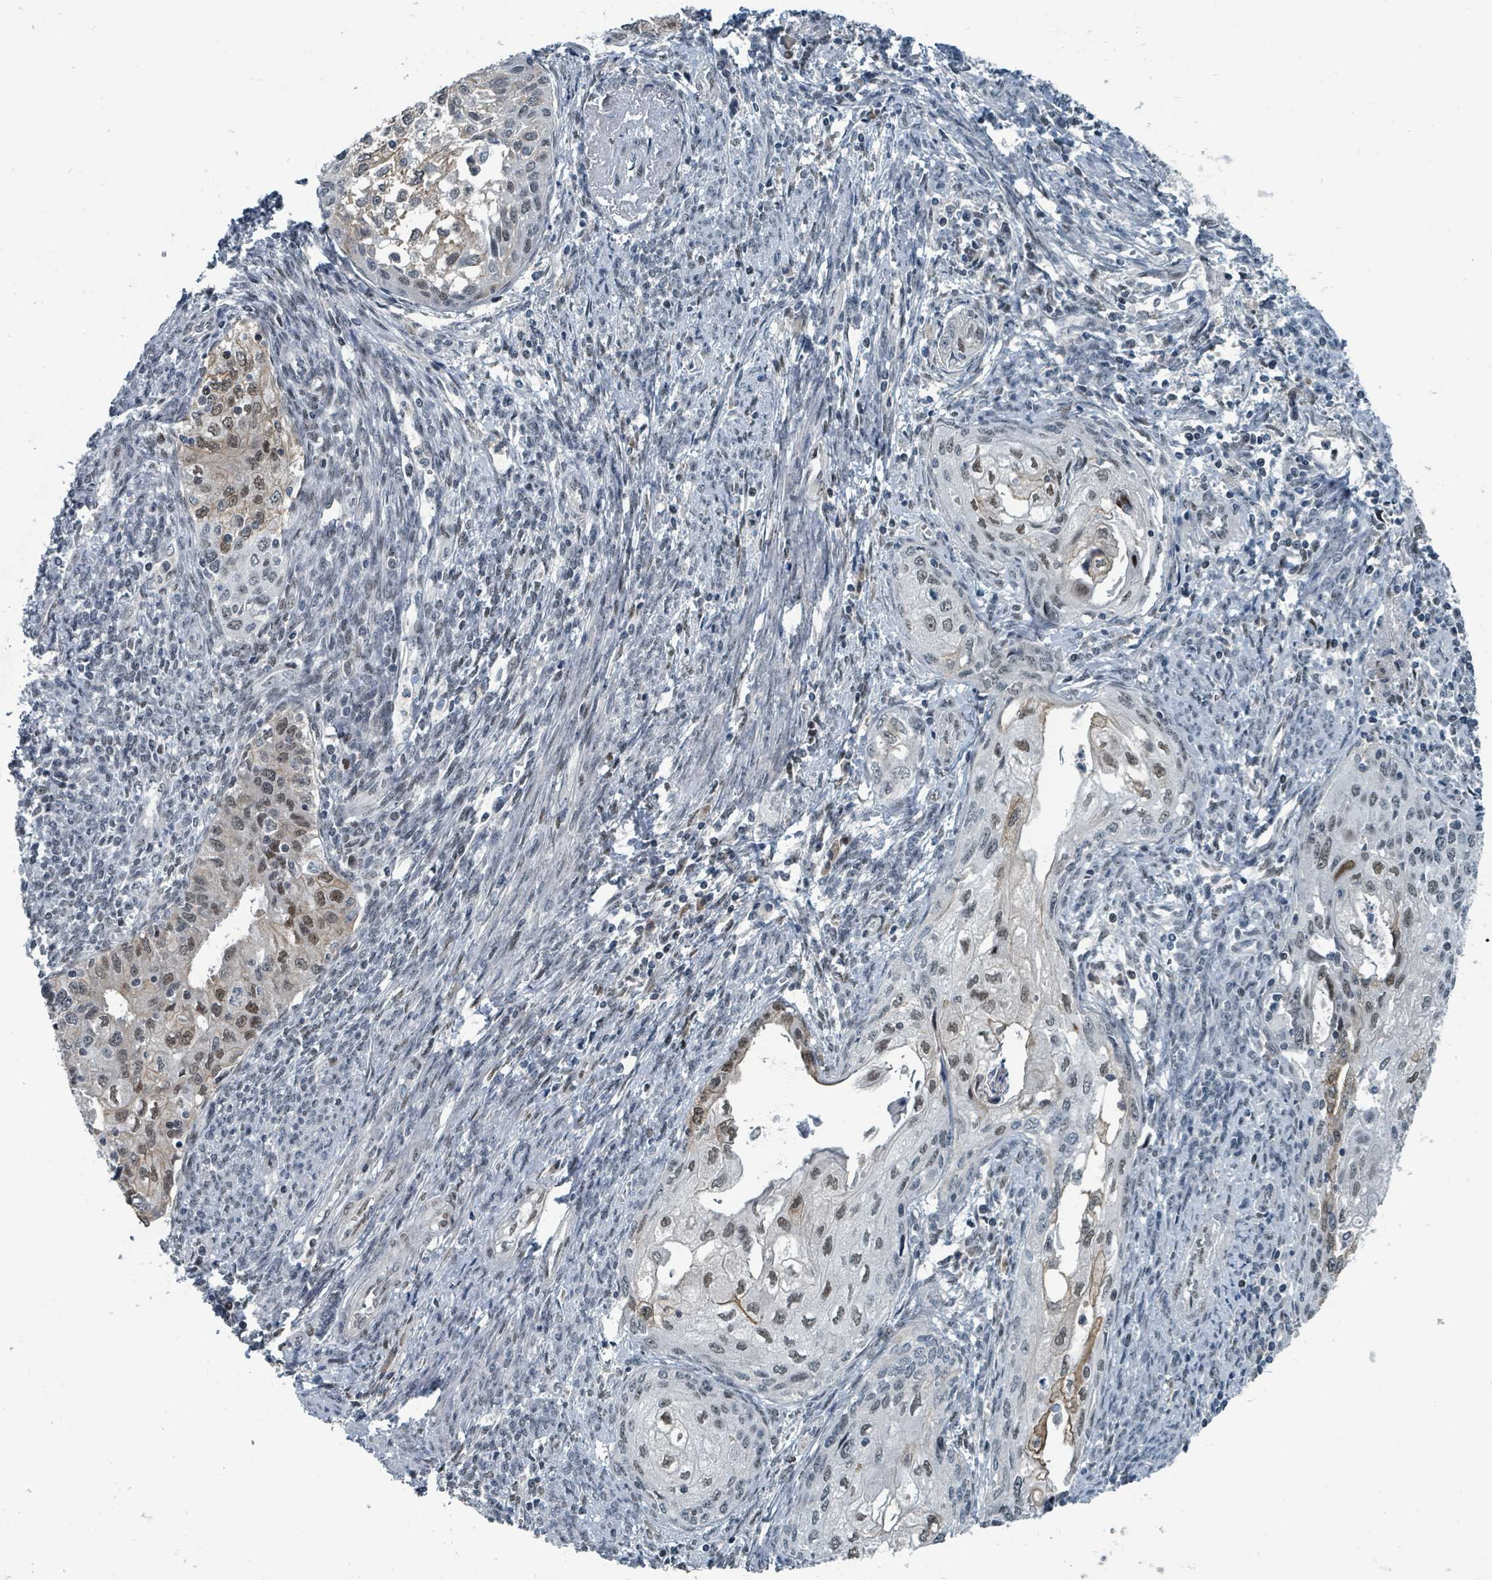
{"staining": {"intensity": "moderate", "quantity": "25%-75%", "location": "nuclear"}, "tissue": "cervical cancer", "cell_type": "Tumor cells", "image_type": "cancer", "snomed": [{"axis": "morphology", "description": "Squamous cell carcinoma, NOS"}, {"axis": "topography", "description": "Cervix"}], "caption": "DAB immunohistochemical staining of human cervical cancer shows moderate nuclear protein expression in about 25%-75% of tumor cells.", "gene": "UCK1", "patient": {"sex": "female", "age": 67}}